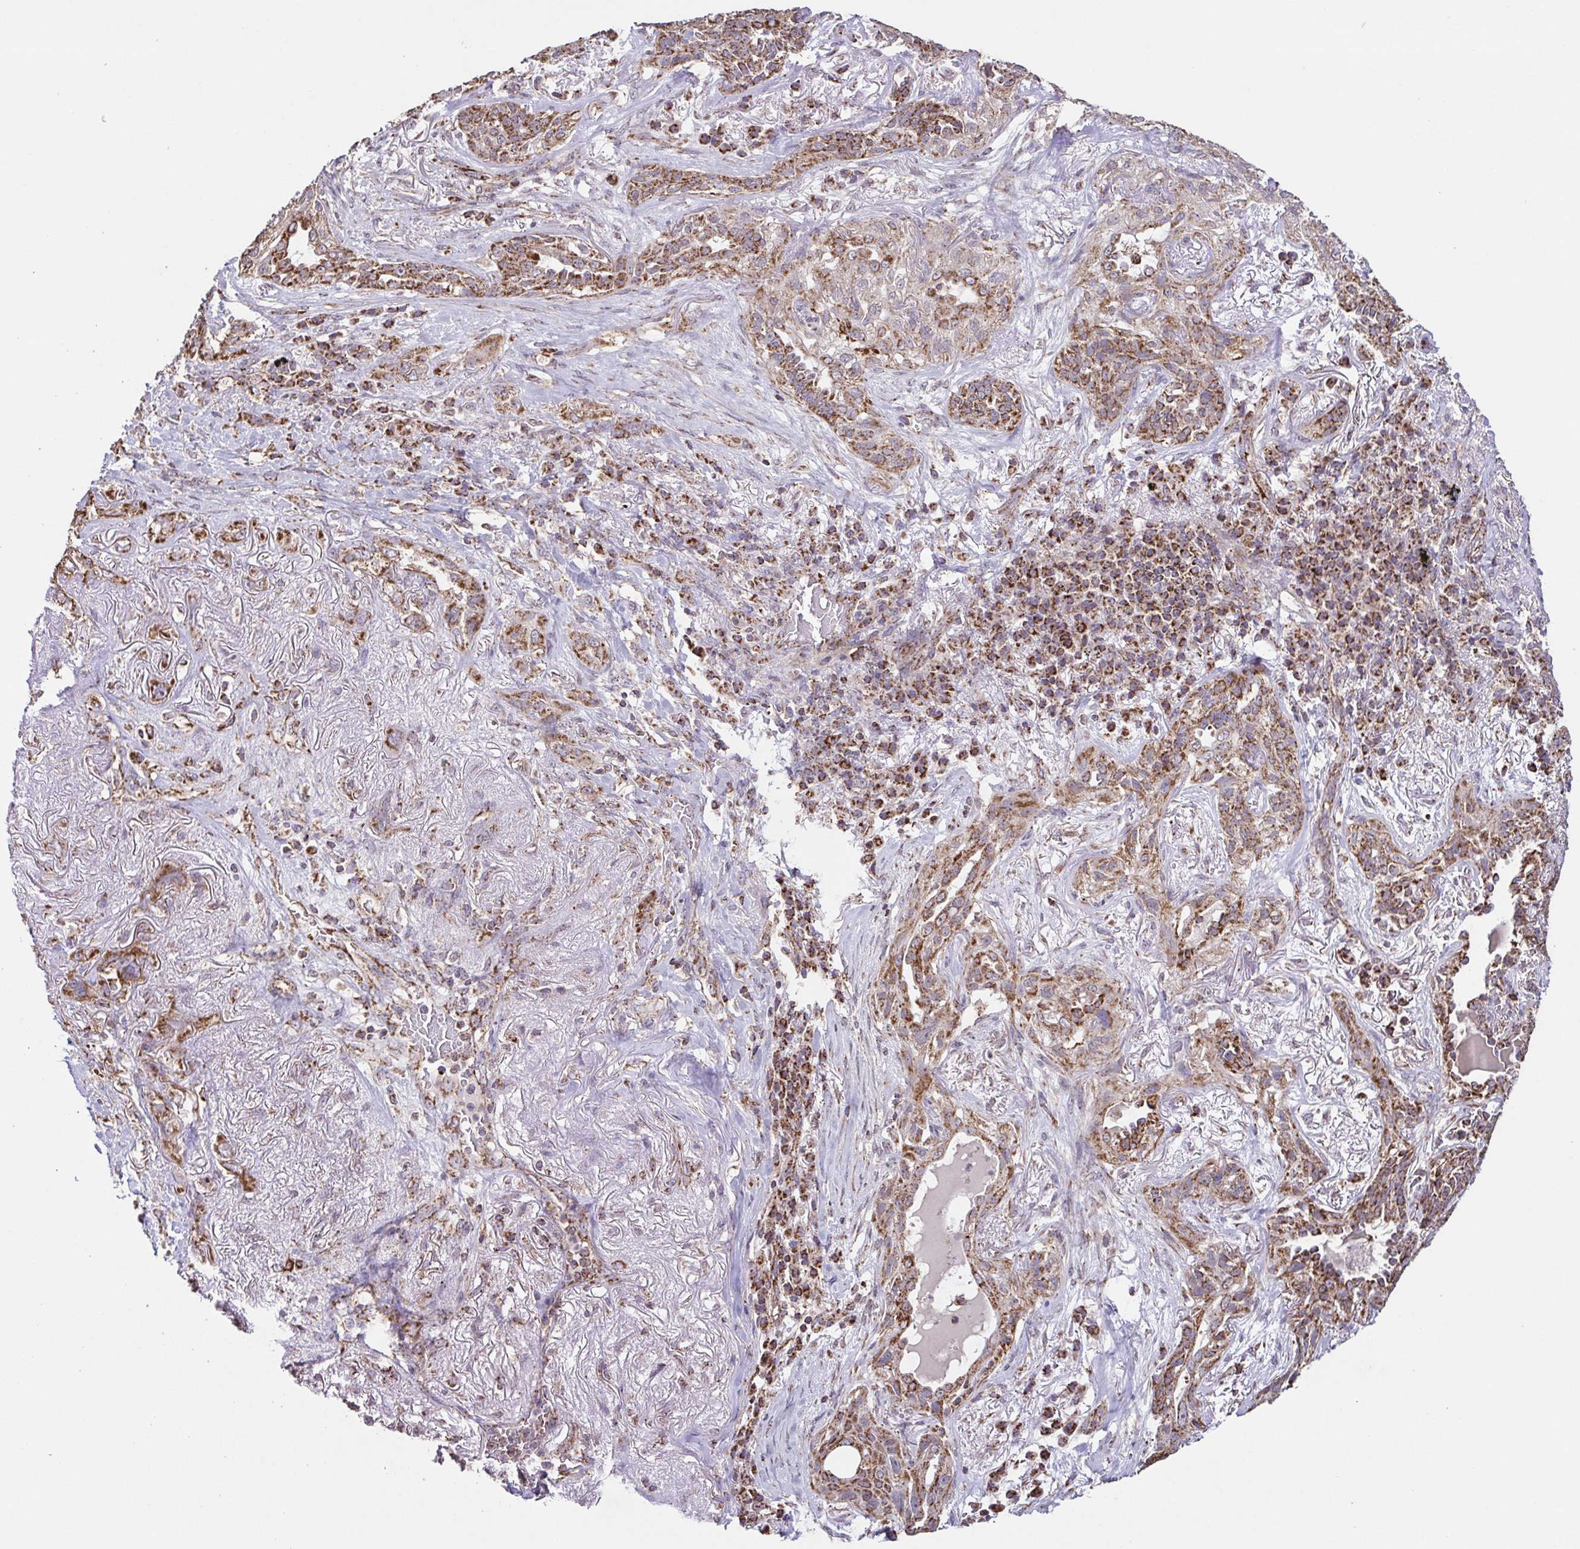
{"staining": {"intensity": "moderate", "quantity": ">75%", "location": "cytoplasmic/membranous"}, "tissue": "lung cancer", "cell_type": "Tumor cells", "image_type": "cancer", "snomed": [{"axis": "morphology", "description": "Squamous cell carcinoma, NOS"}, {"axis": "topography", "description": "Lung"}], "caption": "Immunohistochemistry (IHC) (DAB (3,3'-diaminobenzidine)) staining of human squamous cell carcinoma (lung) displays moderate cytoplasmic/membranous protein expression in approximately >75% of tumor cells.", "gene": "DIP2B", "patient": {"sex": "female", "age": 70}}